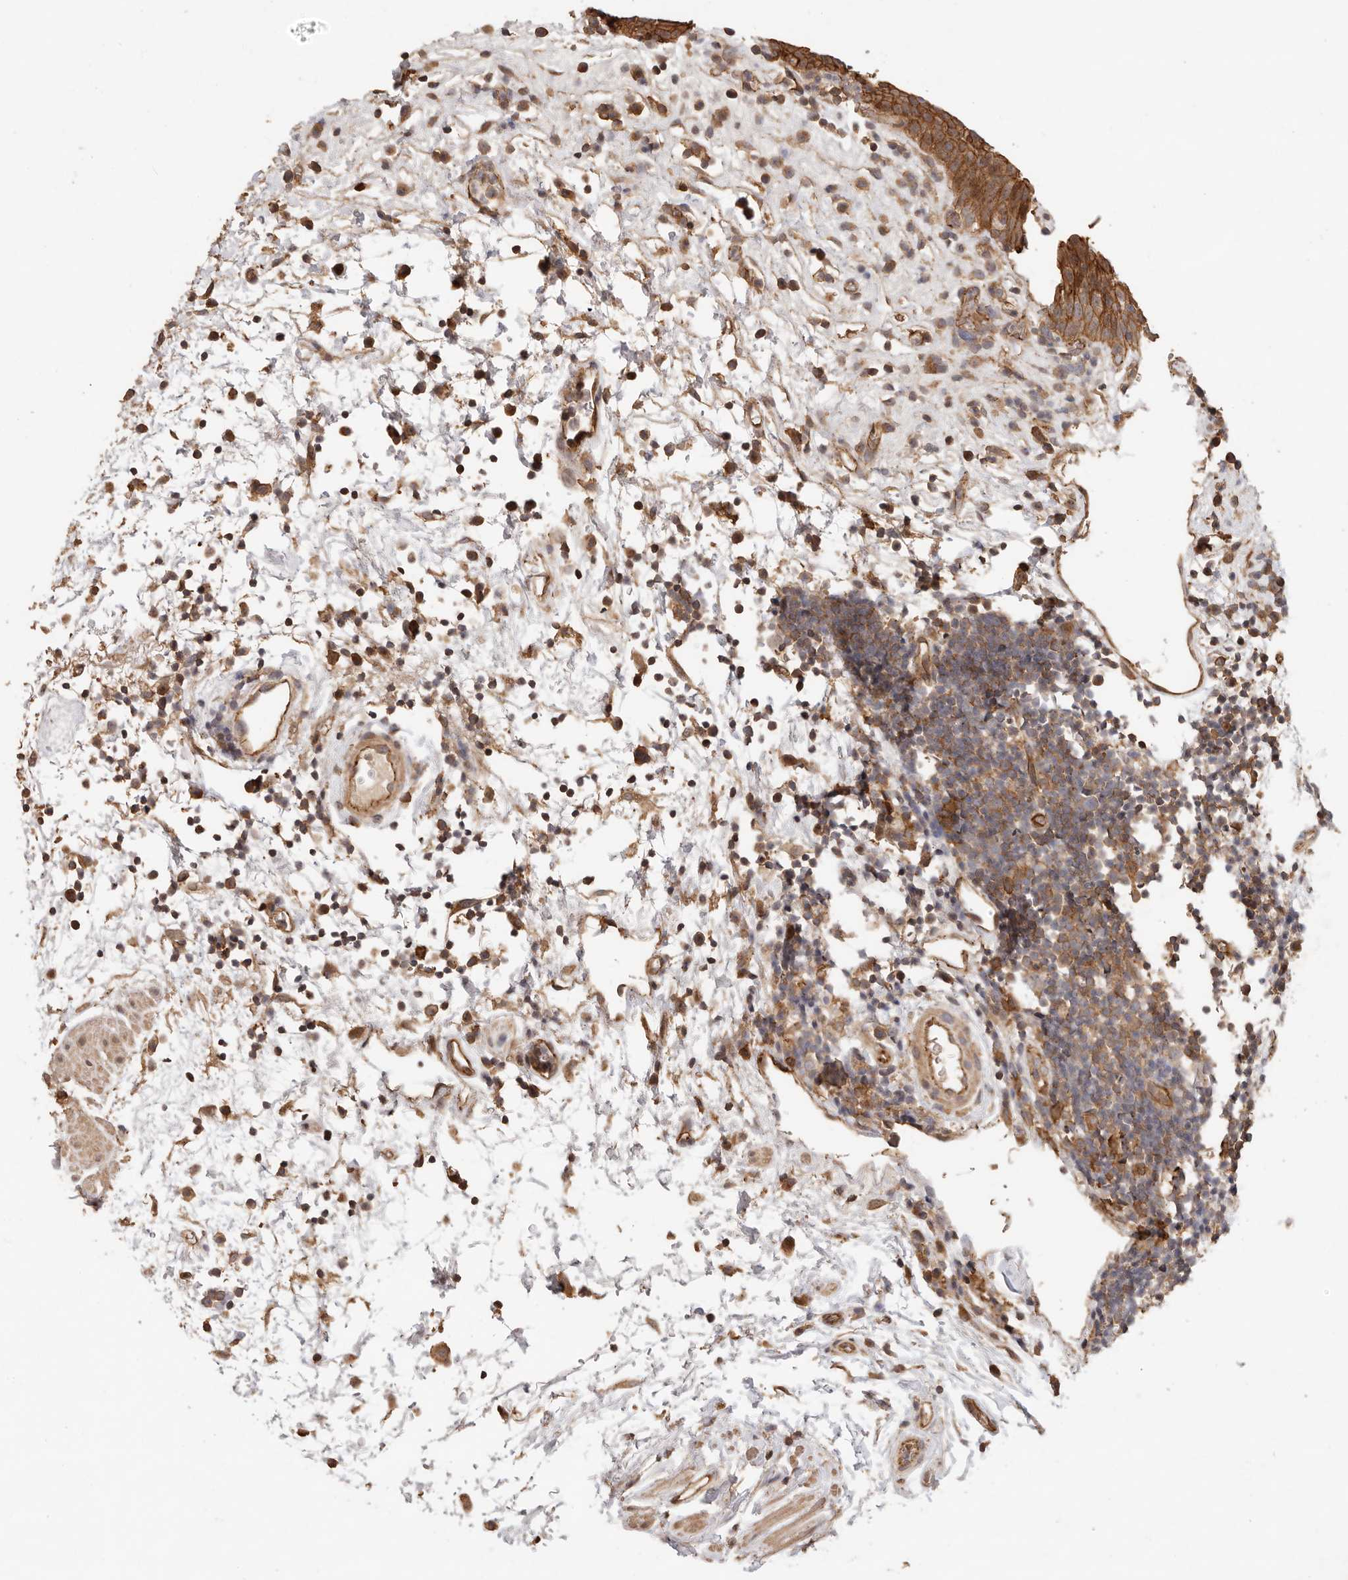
{"staining": {"intensity": "moderate", "quantity": ">75%", "location": "cytoplasmic/membranous"}, "tissue": "urinary bladder", "cell_type": "Urothelial cells", "image_type": "normal", "snomed": [{"axis": "morphology", "description": "Normal tissue, NOS"}, {"axis": "morphology", "description": "Inflammation, NOS"}, {"axis": "topography", "description": "Urinary bladder"}], "caption": "The immunohistochemical stain shows moderate cytoplasmic/membranous positivity in urothelial cells of normal urinary bladder. (brown staining indicates protein expression, while blue staining denotes nuclei).", "gene": "AFDN", "patient": {"sex": "female", "age": 75}}